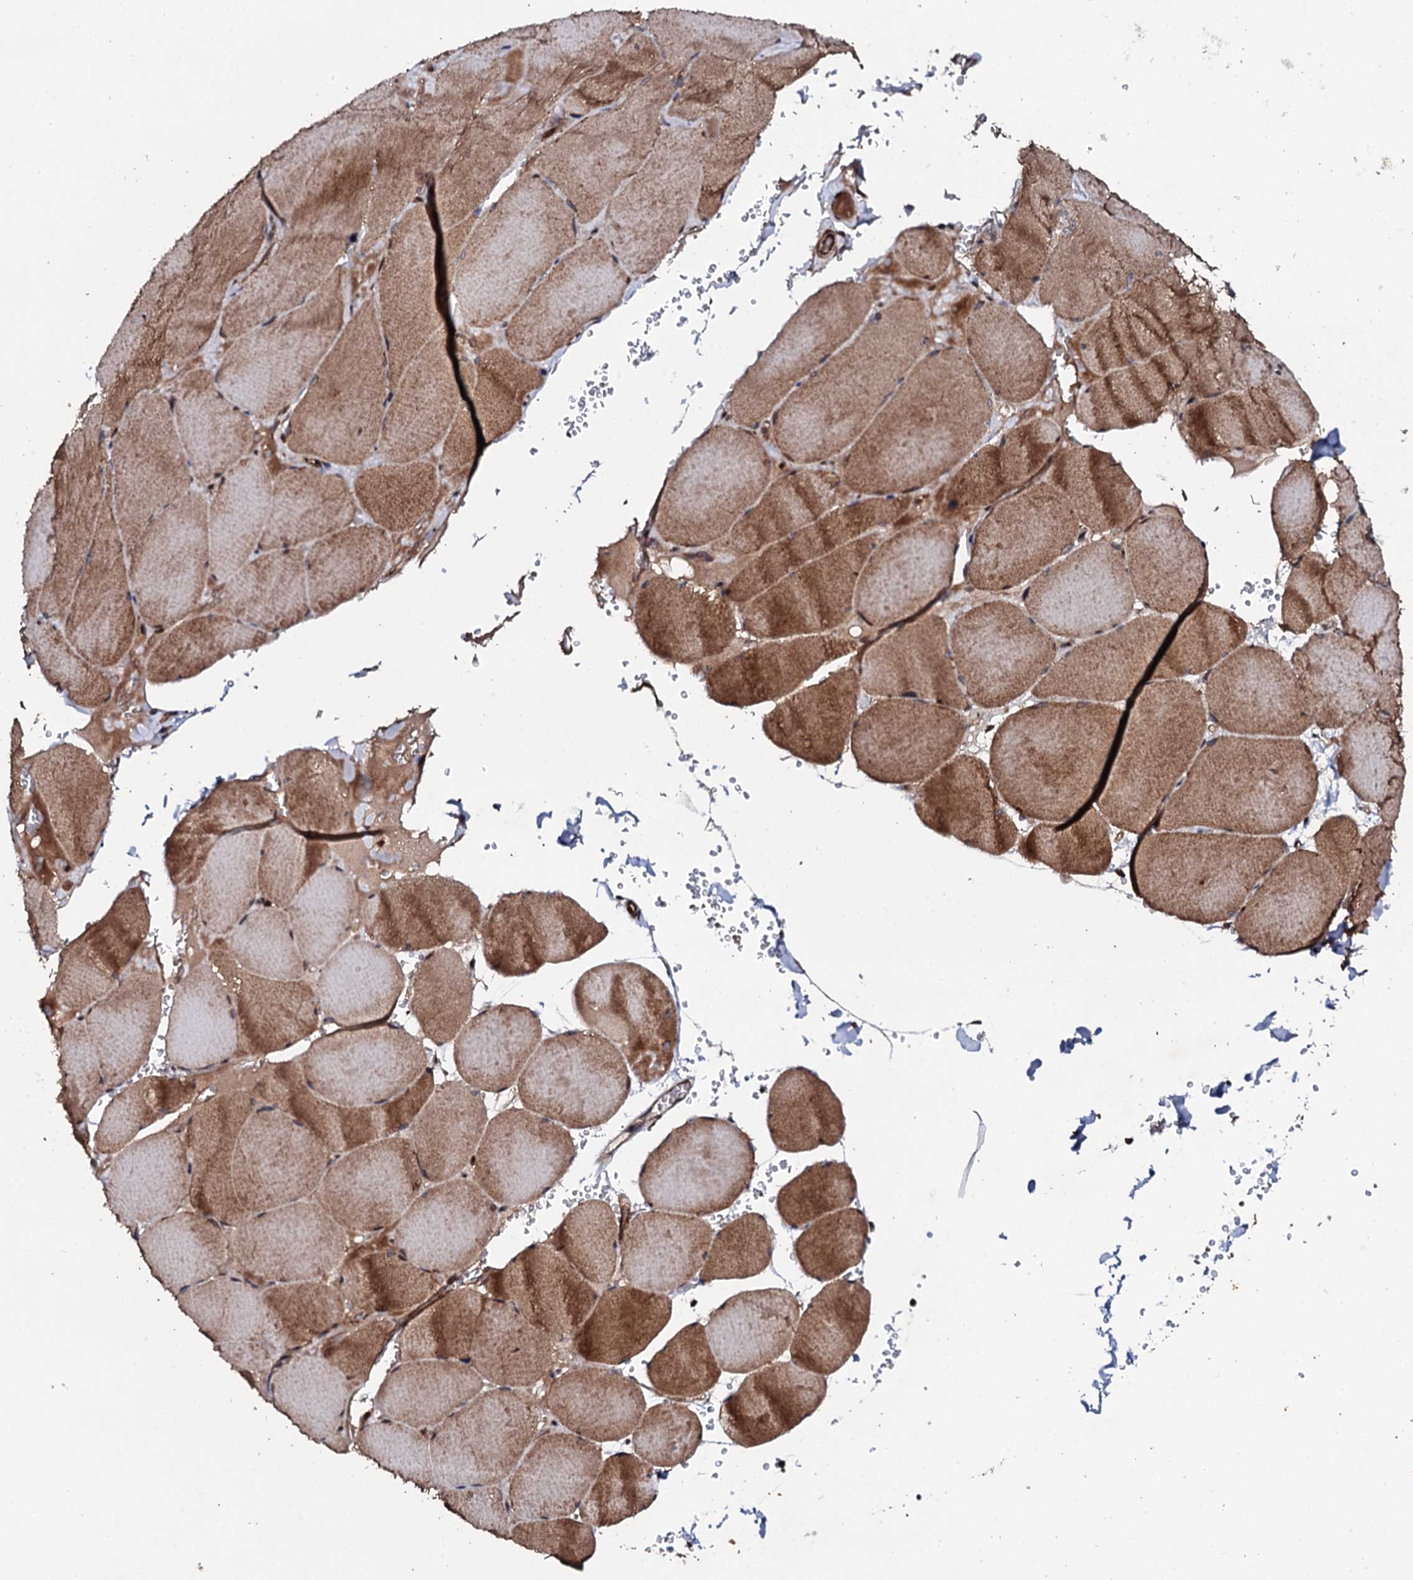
{"staining": {"intensity": "moderate", "quantity": ">75%", "location": "cytoplasmic/membranous"}, "tissue": "skeletal muscle", "cell_type": "Myocytes", "image_type": "normal", "snomed": [{"axis": "morphology", "description": "Normal tissue, NOS"}, {"axis": "topography", "description": "Skeletal muscle"}, {"axis": "topography", "description": "Head-Neck"}], "caption": "Approximately >75% of myocytes in unremarkable skeletal muscle reveal moderate cytoplasmic/membranous protein staining as visualized by brown immunohistochemical staining.", "gene": "FAM111A", "patient": {"sex": "male", "age": 66}}